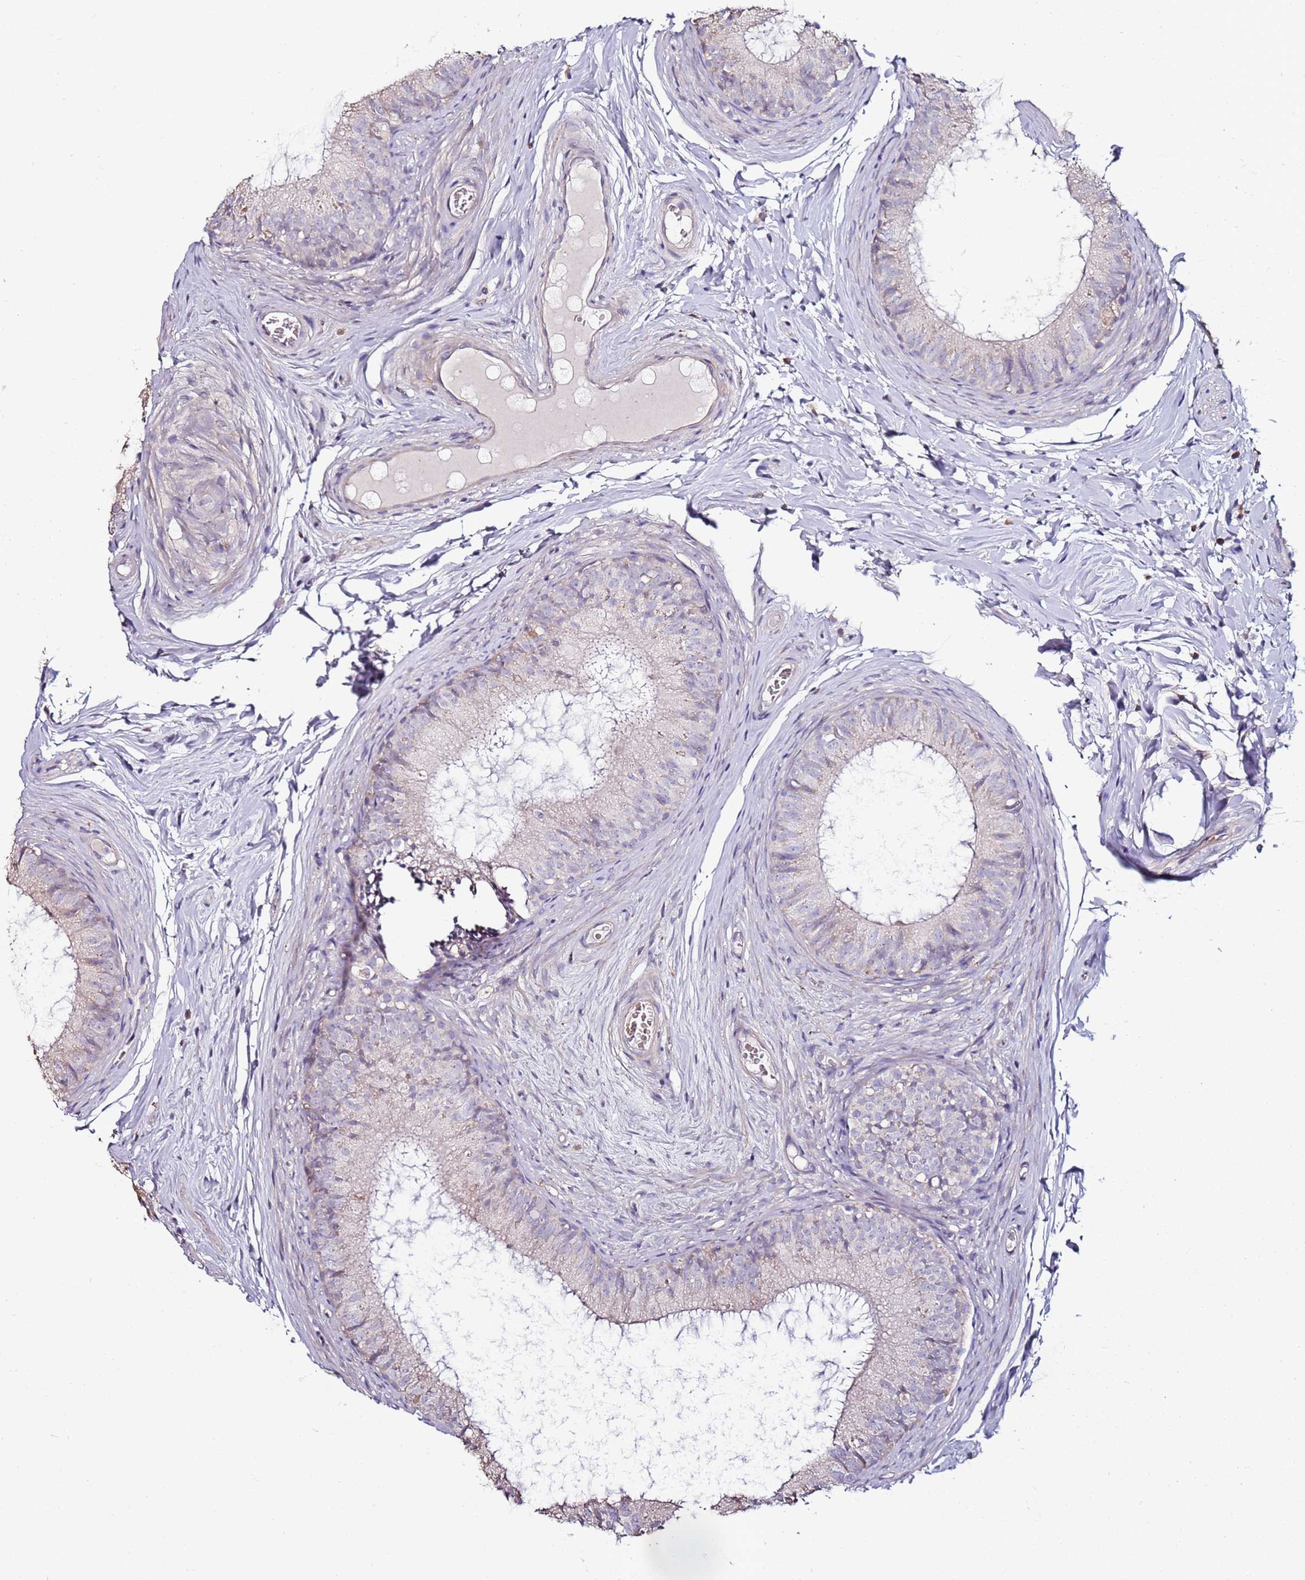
{"staining": {"intensity": "negative", "quantity": "none", "location": "none"}, "tissue": "epididymis", "cell_type": "Glandular cells", "image_type": "normal", "snomed": [{"axis": "morphology", "description": "Normal tissue, NOS"}, {"axis": "topography", "description": "Epididymis"}], "caption": "The photomicrograph reveals no significant expression in glandular cells of epididymis.", "gene": "C3orf80", "patient": {"sex": "male", "age": 25}}